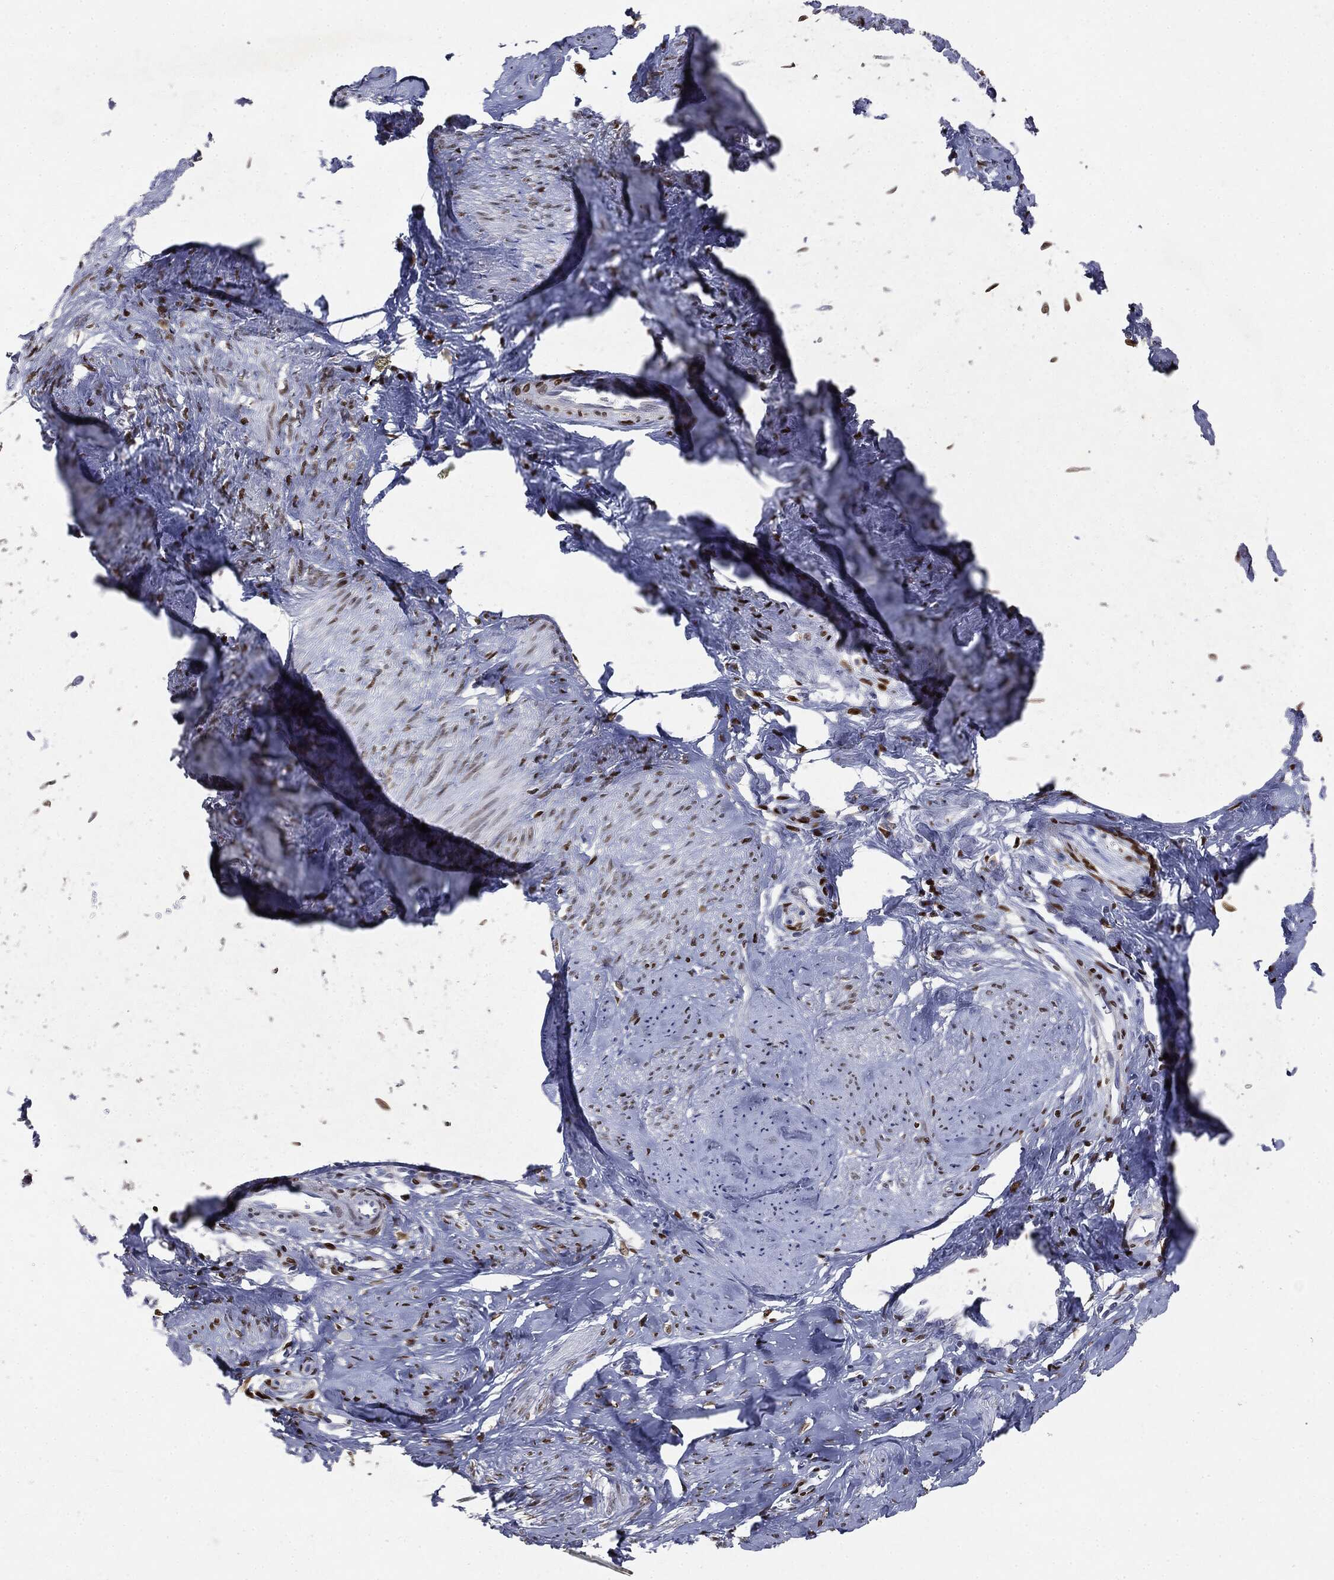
{"staining": {"intensity": "moderate", "quantity": "<25%", "location": "nuclear"}, "tissue": "smooth muscle", "cell_type": "Smooth muscle cells", "image_type": "normal", "snomed": [{"axis": "morphology", "description": "Normal tissue, NOS"}, {"axis": "topography", "description": "Smooth muscle"}], "caption": "About <25% of smooth muscle cells in normal human smooth muscle exhibit moderate nuclear protein positivity as visualized by brown immunohistochemical staining.", "gene": "CASD1", "patient": {"sex": "female", "age": 48}}